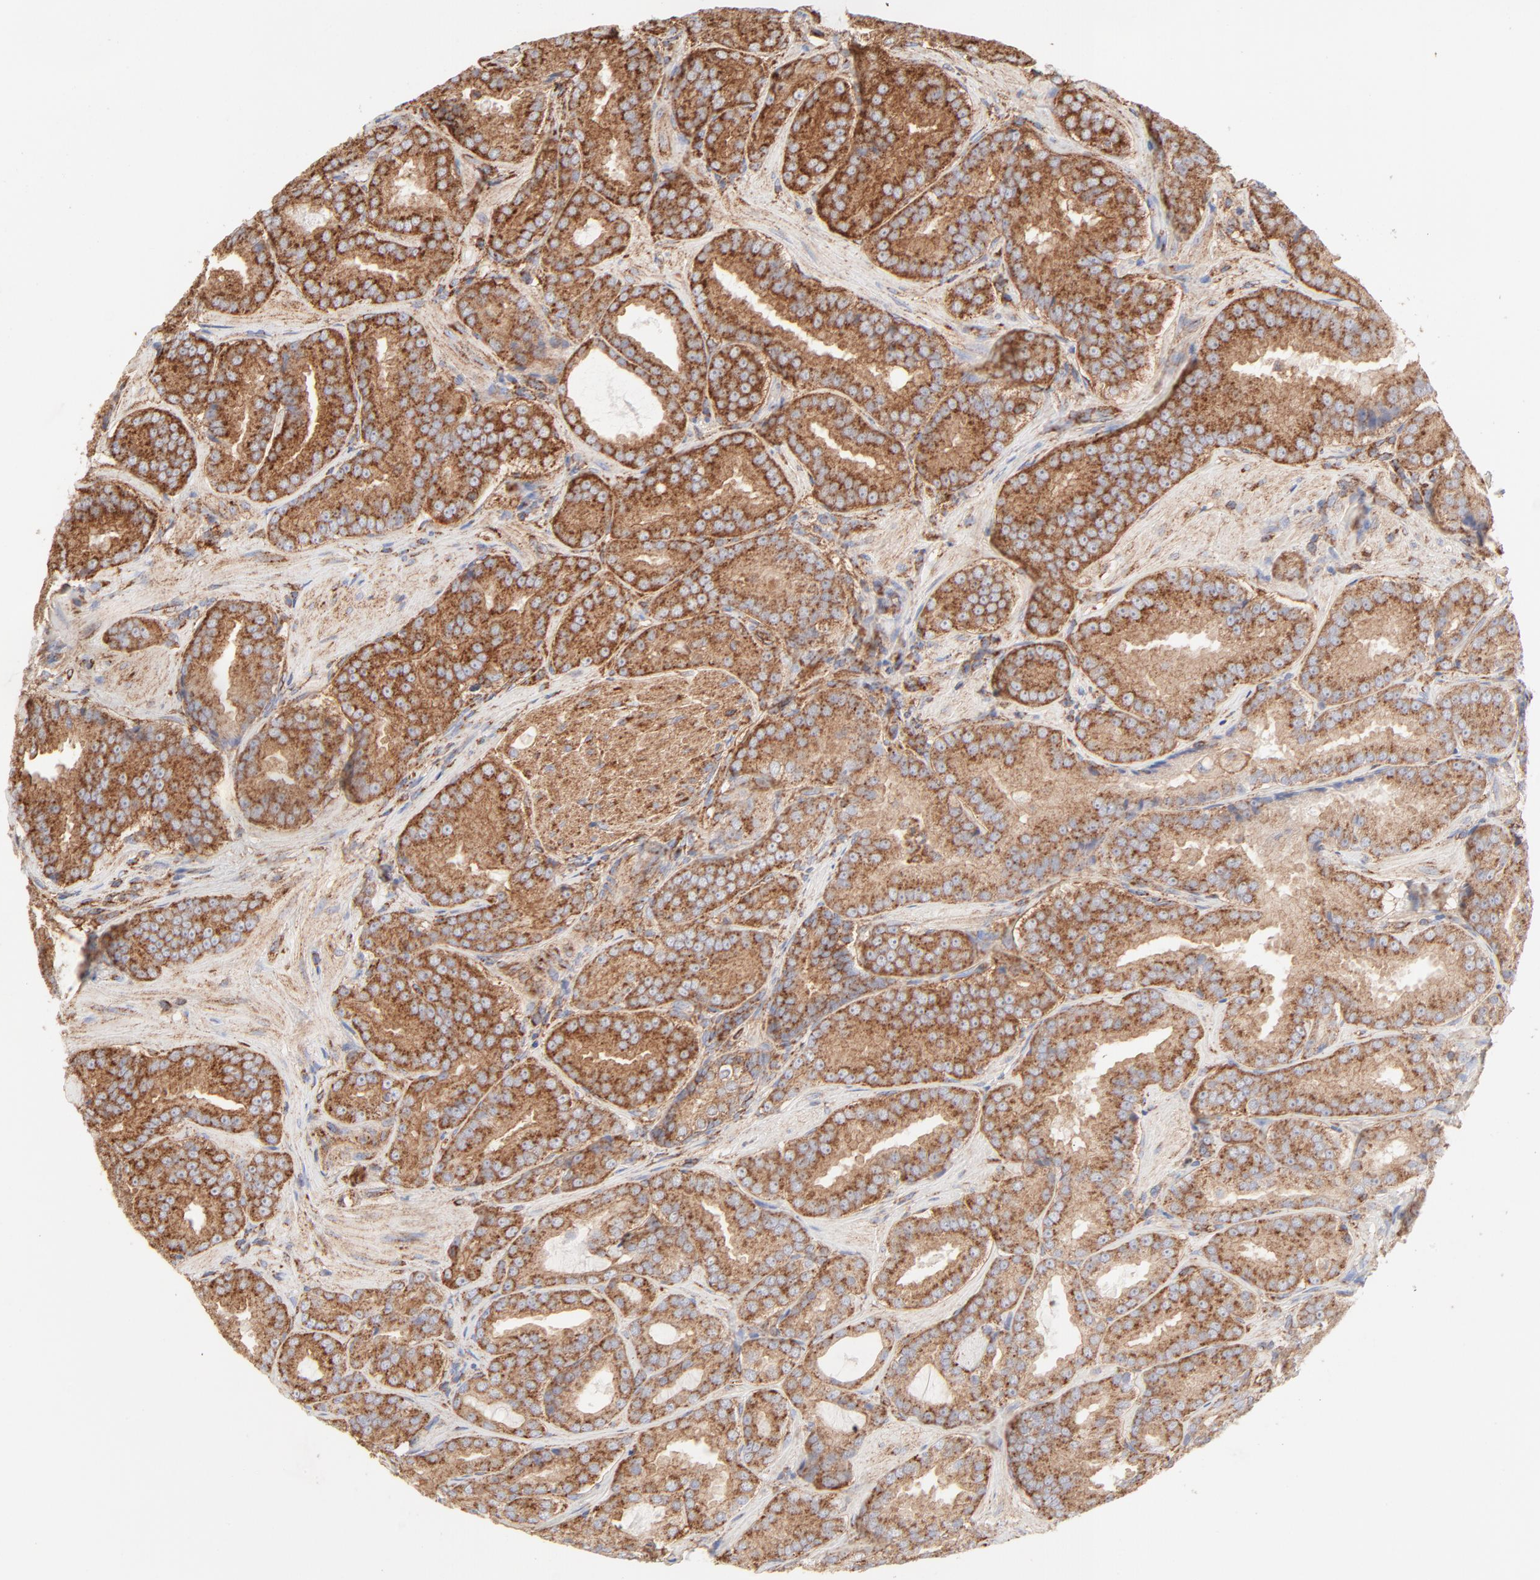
{"staining": {"intensity": "strong", "quantity": ">75%", "location": "cytoplasmic/membranous"}, "tissue": "prostate cancer", "cell_type": "Tumor cells", "image_type": "cancer", "snomed": [{"axis": "morphology", "description": "Adenocarcinoma, Low grade"}, {"axis": "topography", "description": "Prostate"}], "caption": "Protein analysis of prostate cancer (adenocarcinoma (low-grade)) tissue reveals strong cytoplasmic/membranous staining in approximately >75% of tumor cells. Ihc stains the protein in brown and the nuclei are stained blue.", "gene": "CLTB", "patient": {"sex": "male", "age": 59}}